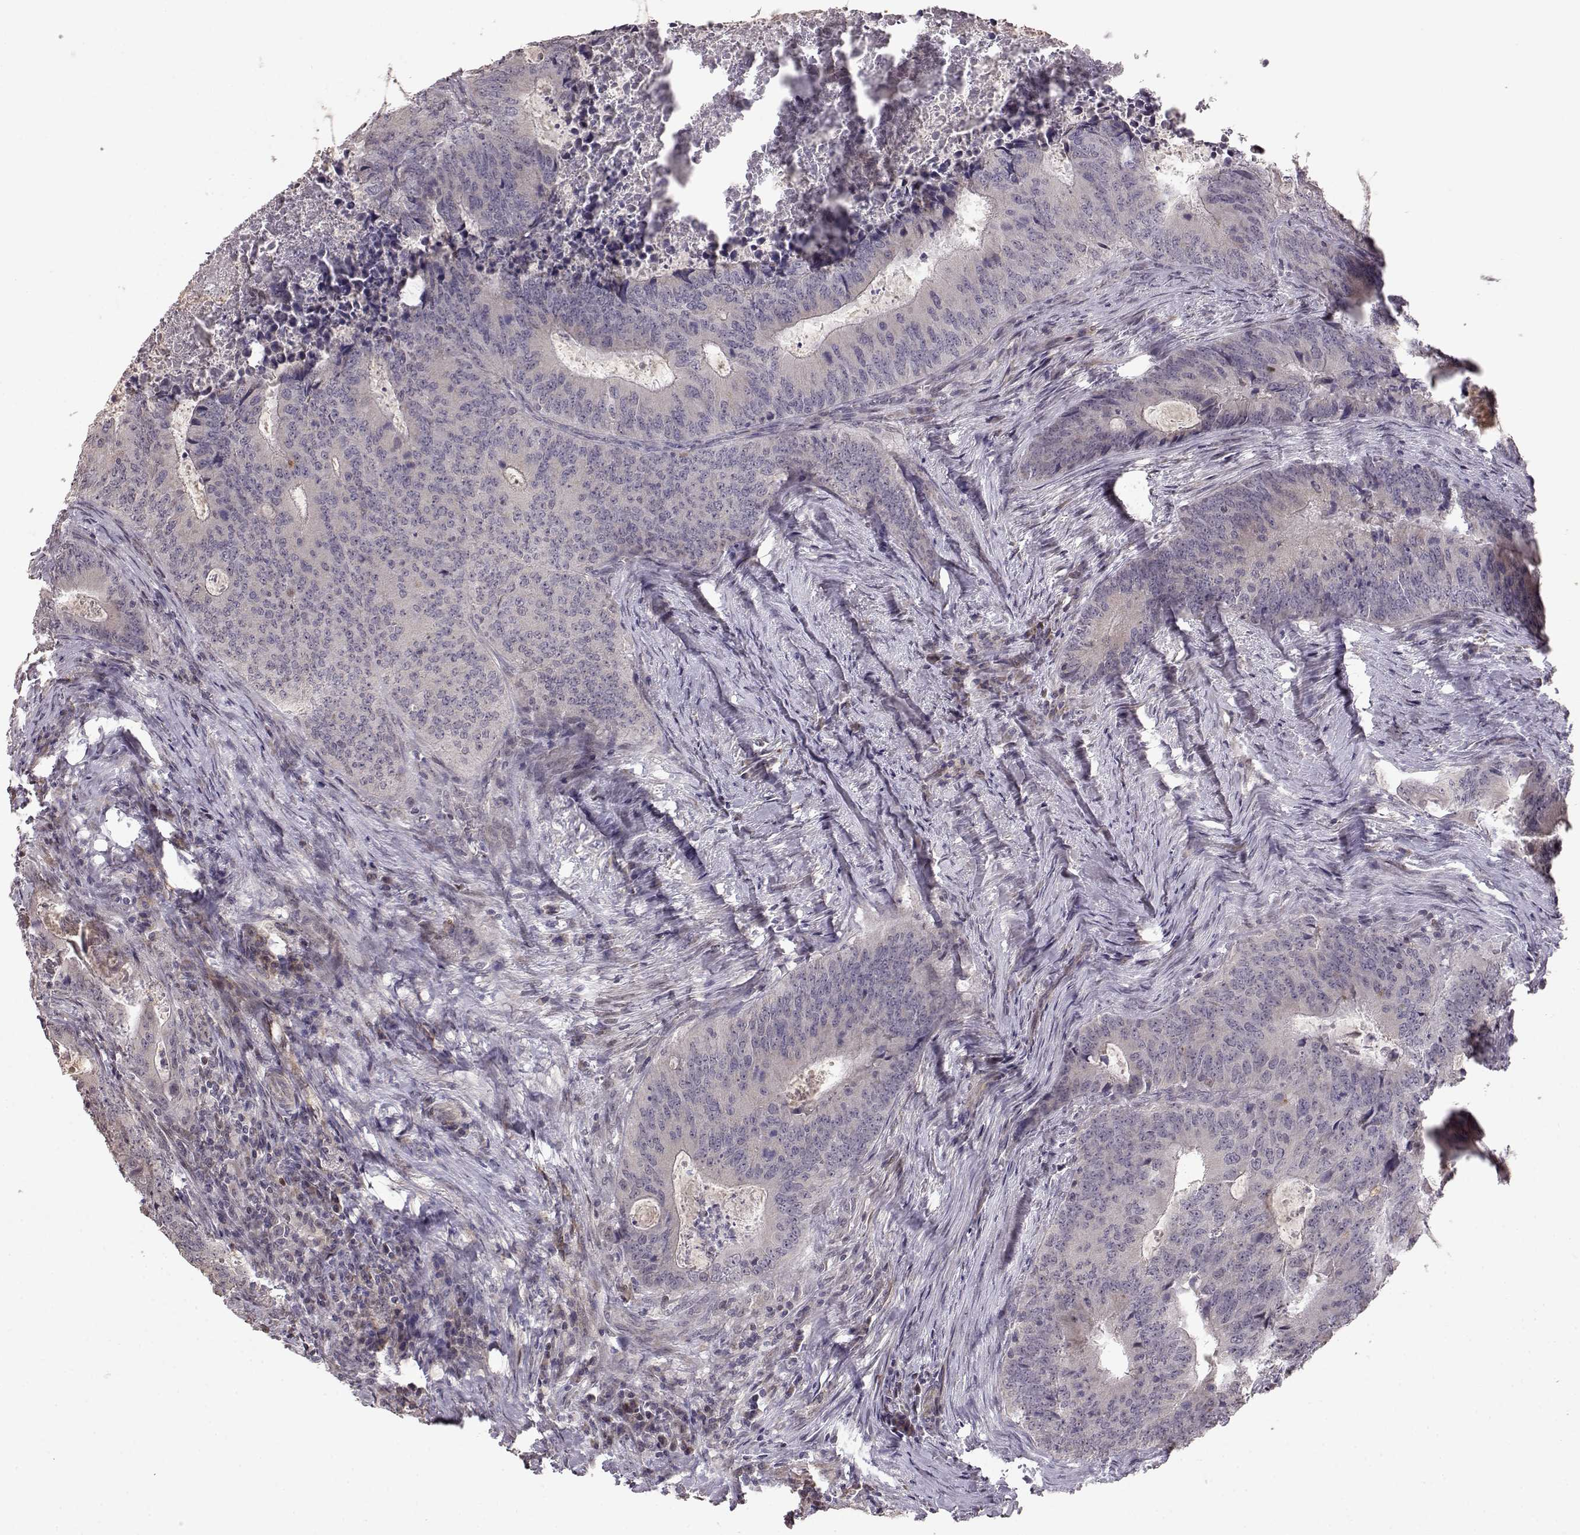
{"staining": {"intensity": "weak", "quantity": "25%-75%", "location": "cytoplasmic/membranous,nuclear"}, "tissue": "colorectal cancer", "cell_type": "Tumor cells", "image_type": "cancer", "snomed": [{"axis": "morphology", "description": "Adenocarcinoma, NOS"}, {"axis": "topography", "description": "Colon"}], "caption": "A micrograph of human adenocarcinoma (colorectal) stained for a protein shows weak cytoplasmic/membranous and nuclear brown staining in tumor cells.", "gene": "BACH2", "patient": {"sex": "male", "age": 67}}